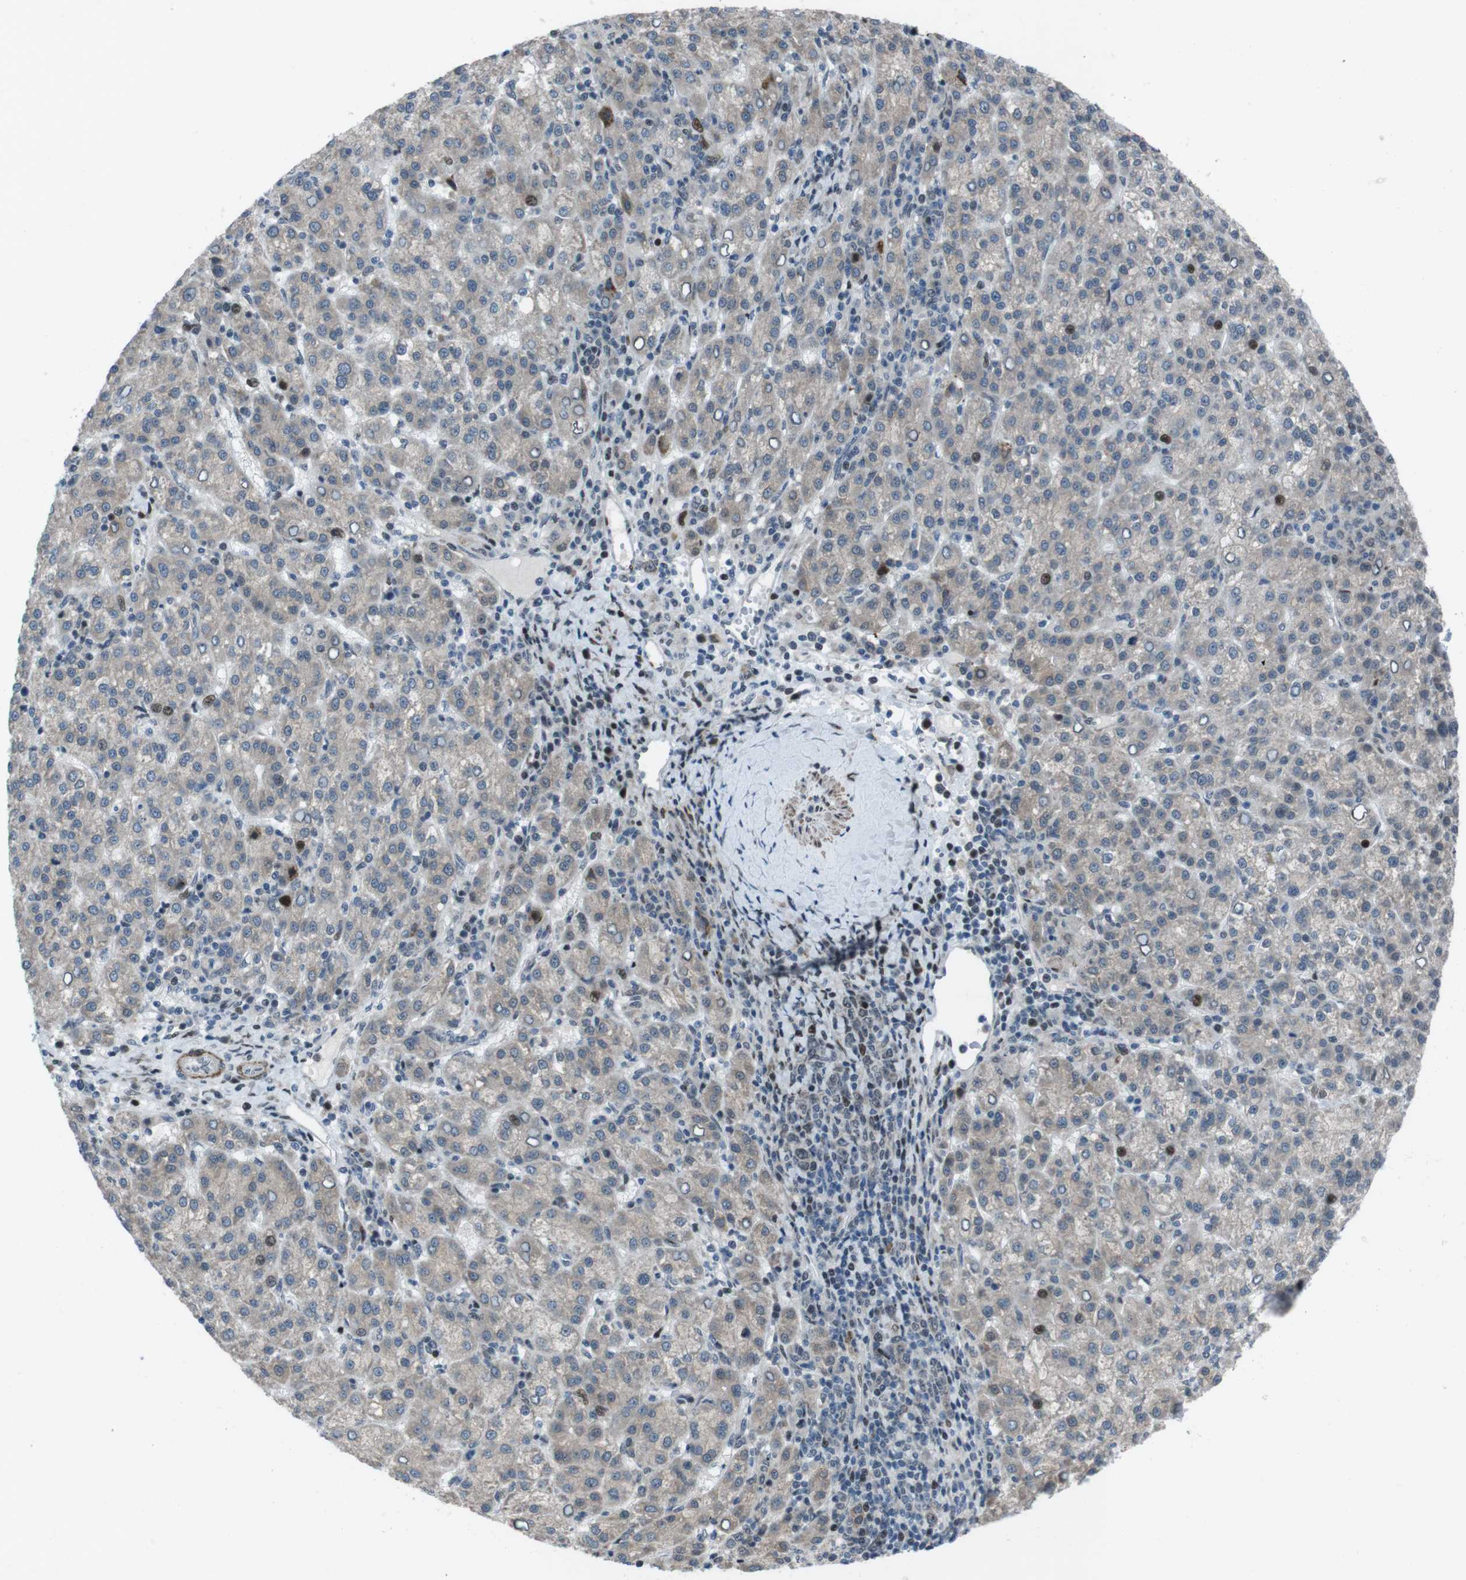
{"staining": {"intensity": "moderate", "quantity": "<25%", "location": "nuclear"}, "tissue": "liver cancer", "cell_type": "Tumor cells", "image_type": "cancer", "snomed": [{"axis": "morphology", "description": "Carcinoma, Hepatocellular, NOS"}, {"axis": "topography", "description": "Liver"}], "caption": "Hepatocellular carcinoma (liver) stained with a protein marker demonstrates moderate staining in tumor cells.", "gene": "PBRM1", "patient": {"sex": "female", "age": 58}}